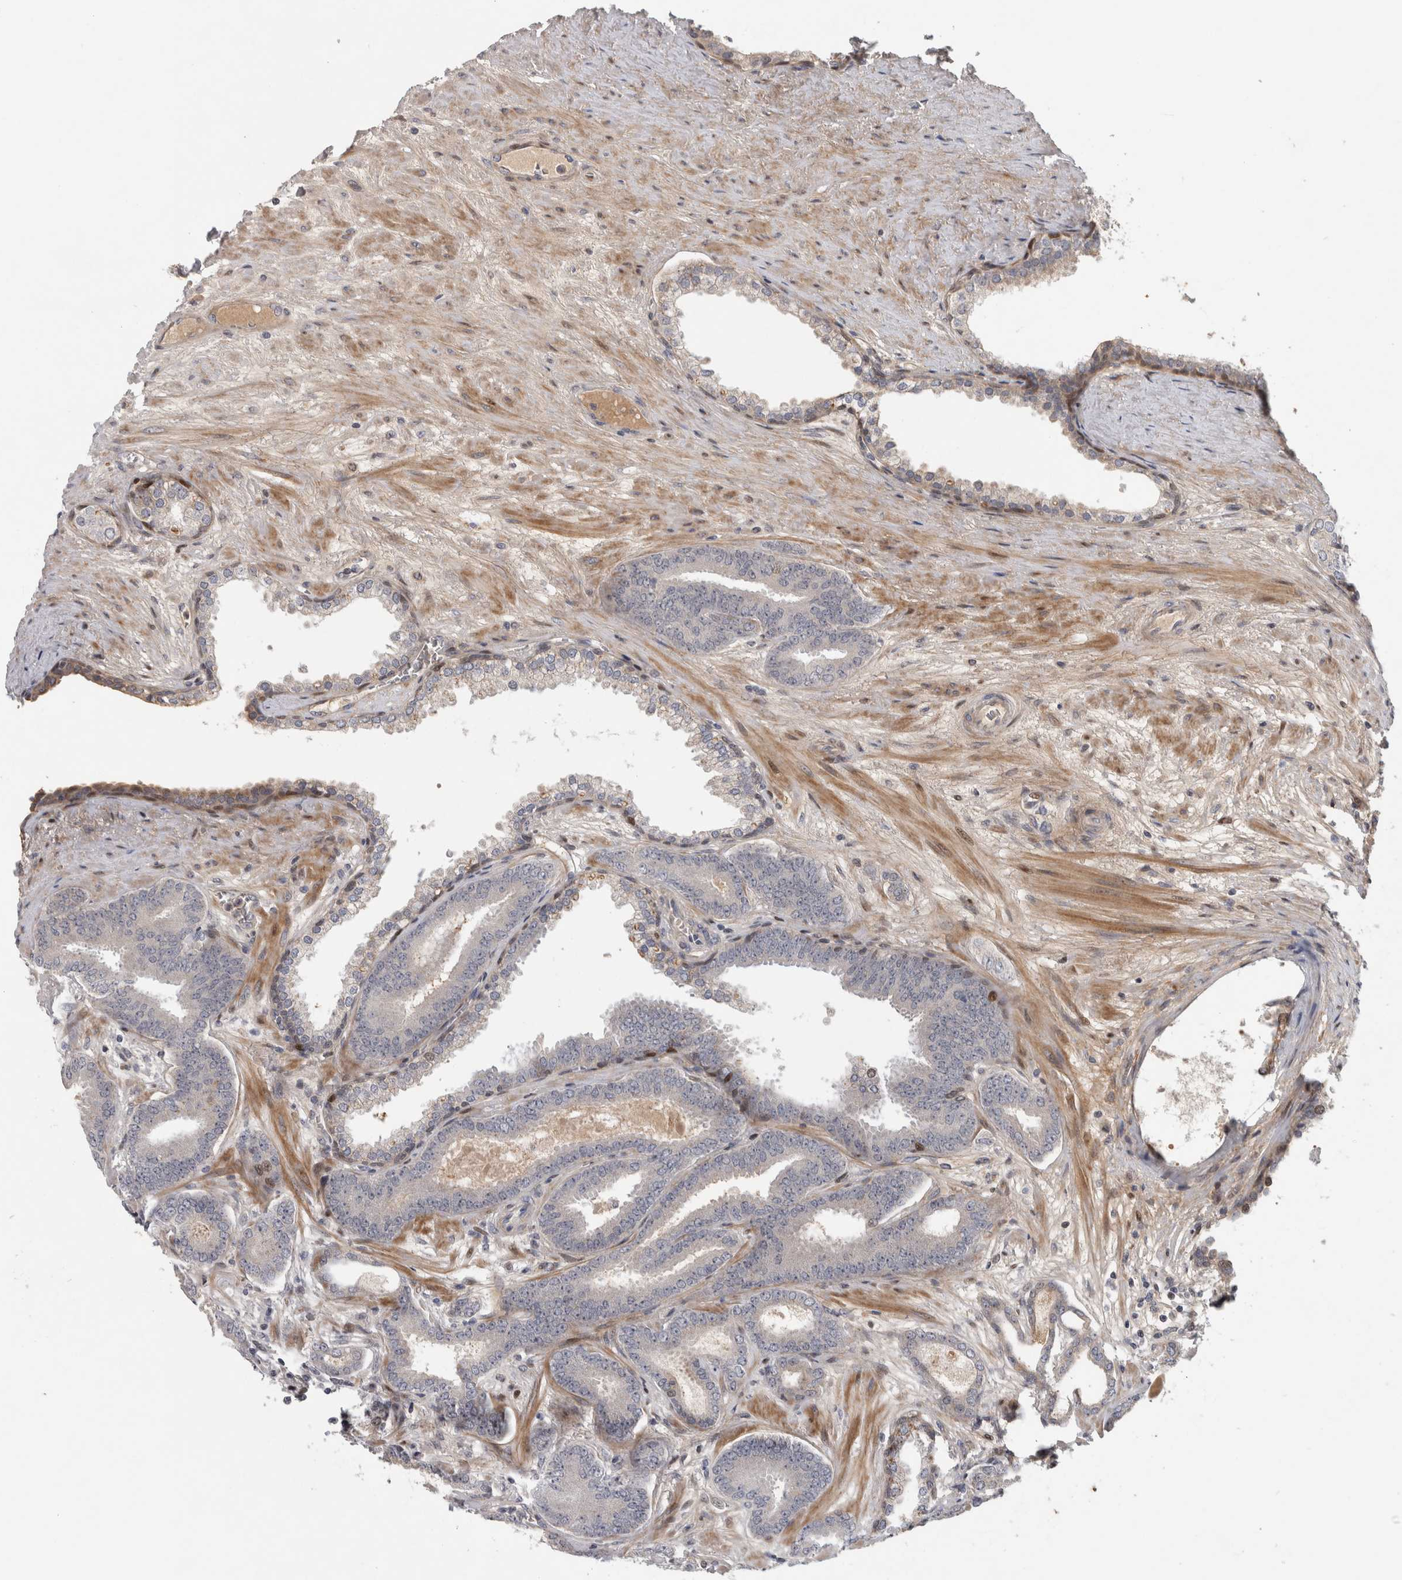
{"staining": {"intensity": "negative", "quantity": "none", "location": "none"}, "tissue": "prostate cancer", "cell_type": "Tumor cells", "image_type": "cancer", "snomed": [{"axis": "morphology", "description": "Adenocarcinoma, Low grade"}, {"axis": "topography", "description": "Prostate"}], "caption": "This is a photomicrograph of immunohistochemistry staining of adenocarcinoma (low-grade) (prostate), which shows no positivity in tumor cells.", "gene": "RBM48", "patient": {"sex": "male", "age": 62}}